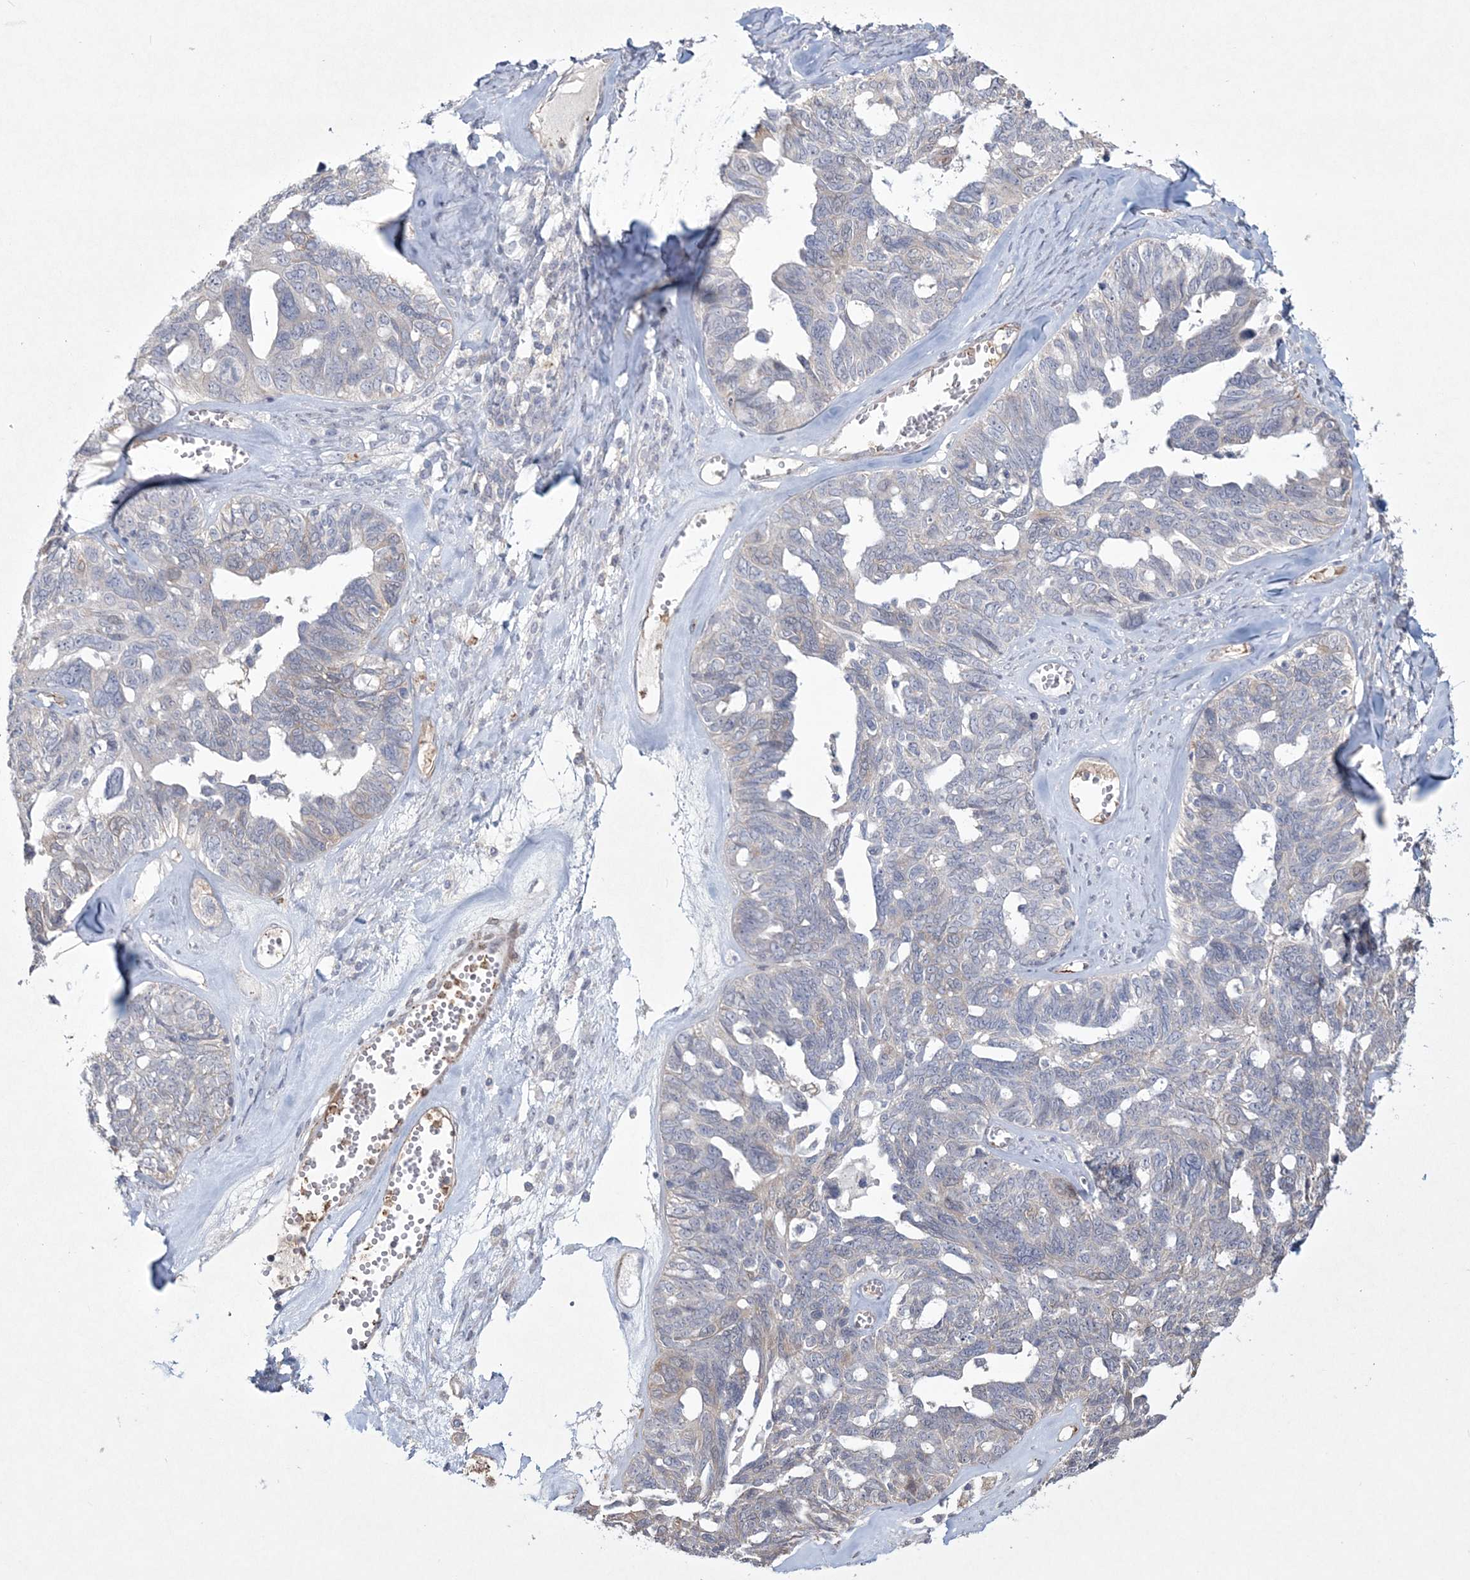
{"staining": {"intensity": "negative", "quantity": "none", "location": "none"}, "tissue": "ovarian cancer", "cell_type": "Tumor cells", "image_type": "cancer", "snomed": [{"axis": "morphology", "description": "Cystadenocarcinoma, serous, NOS"}, {"axis": "topography", "description": "Ovary"}], "caption": "The image reveals no significant staining in tumor cells of serous cystadenocarcinoma (ovarian).", "gene": "DPCD", "patient": {"sex": "female", "age": 79}}